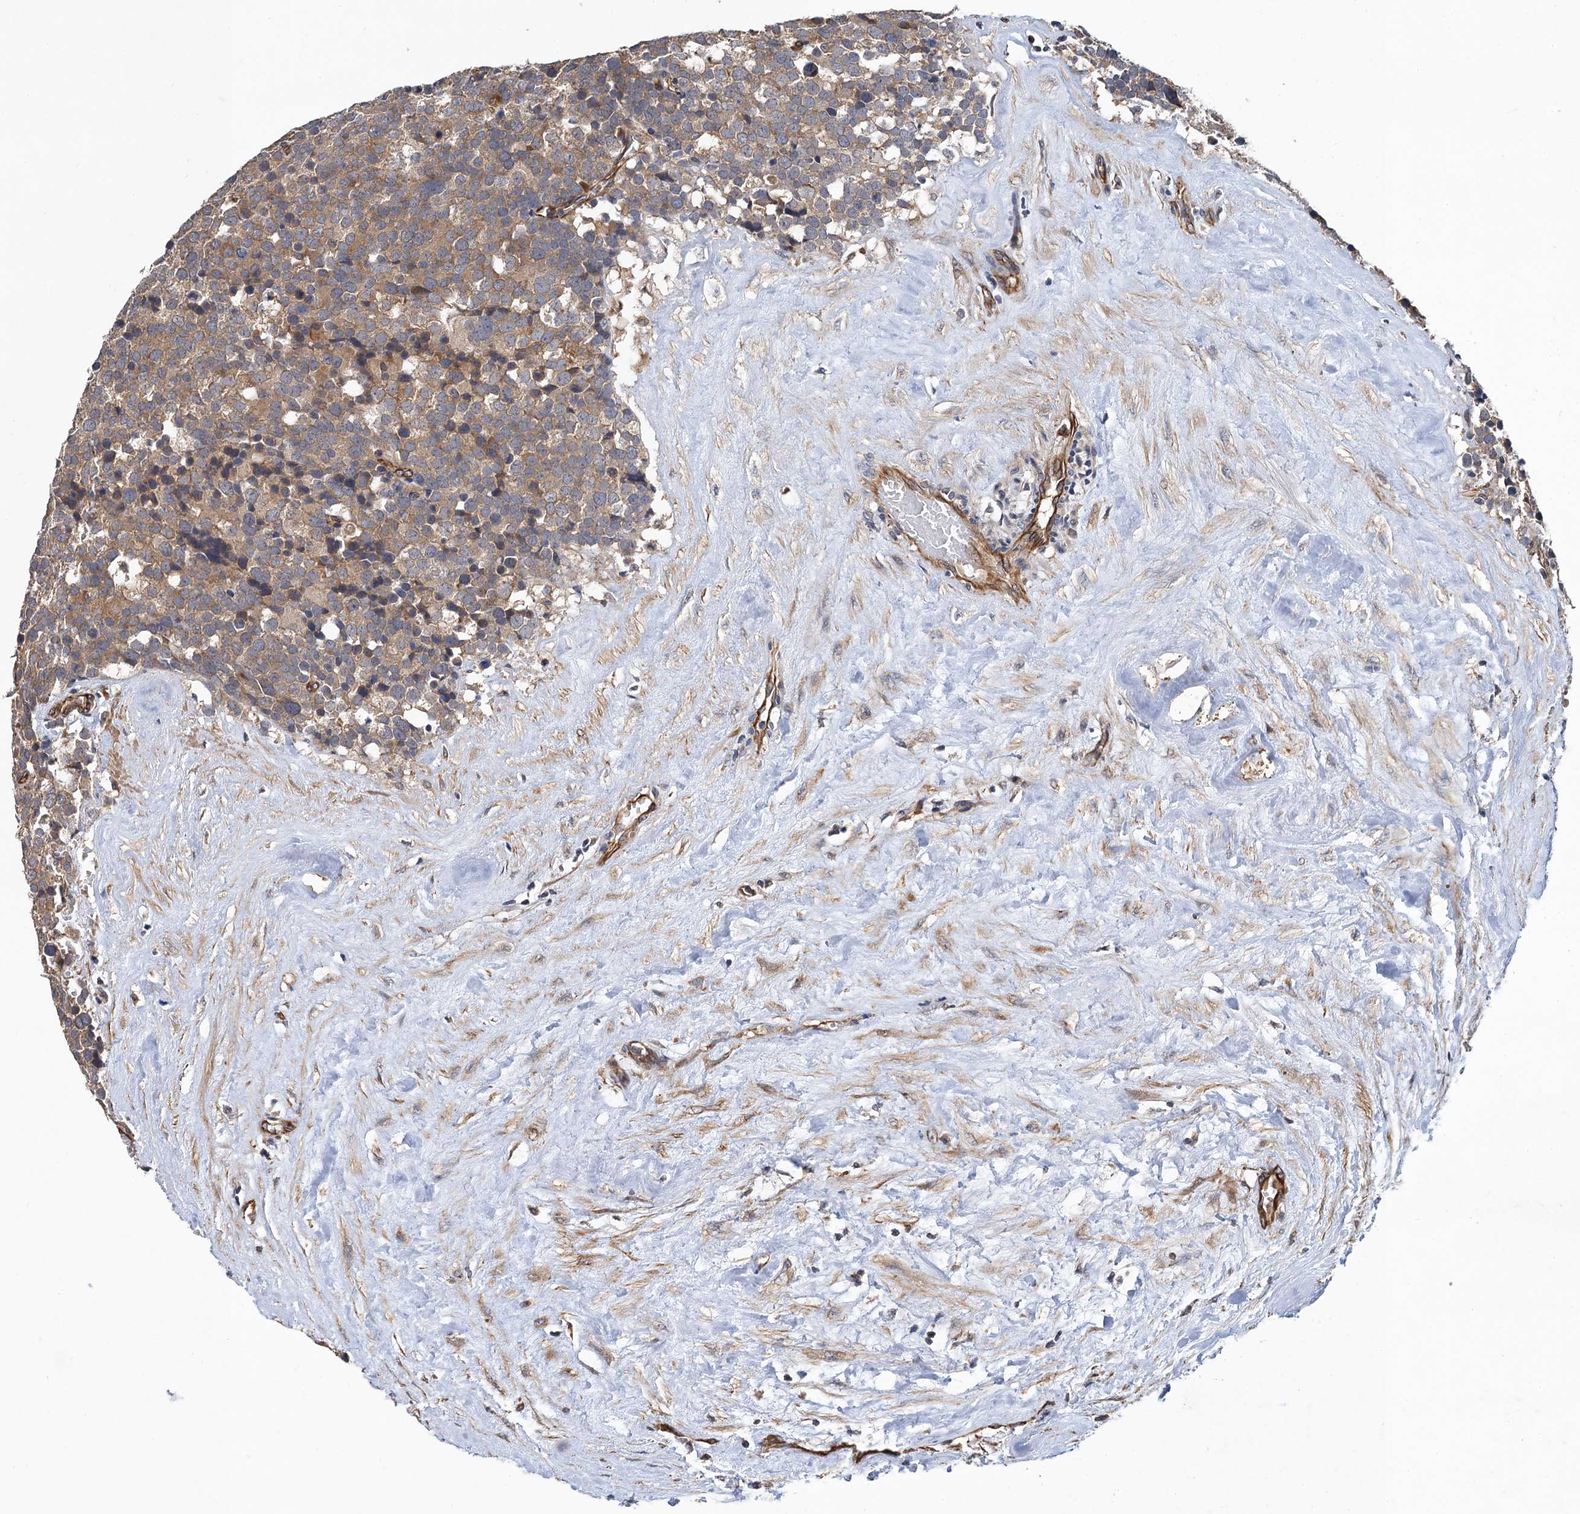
{"staining": {"intensity": "moderate", "quantity": ">75%", "location": "cytoplasmic/membranous"}, "tissue": "testis cancer", "cell_type": "Tumor cells", "image_type": "cancer", "snomed": [{"axis": "morphology", "description": "Seminoma, NOS"}, {"axis": "topography", "description": "Testis"}], "caption": "Immunohistochemistry (IHC) image of neoplastic tissue: human testis cancer stained using immunohistochemistry (IHC) reveals medium levels of moderate protein expression localized specifically in the cytoplasmic/membranous of tumor cells, appearing as a cytoplasmic/membranous brown color.", "gene": "PJA2", "patient": {"sex": "male", "age": 71}}